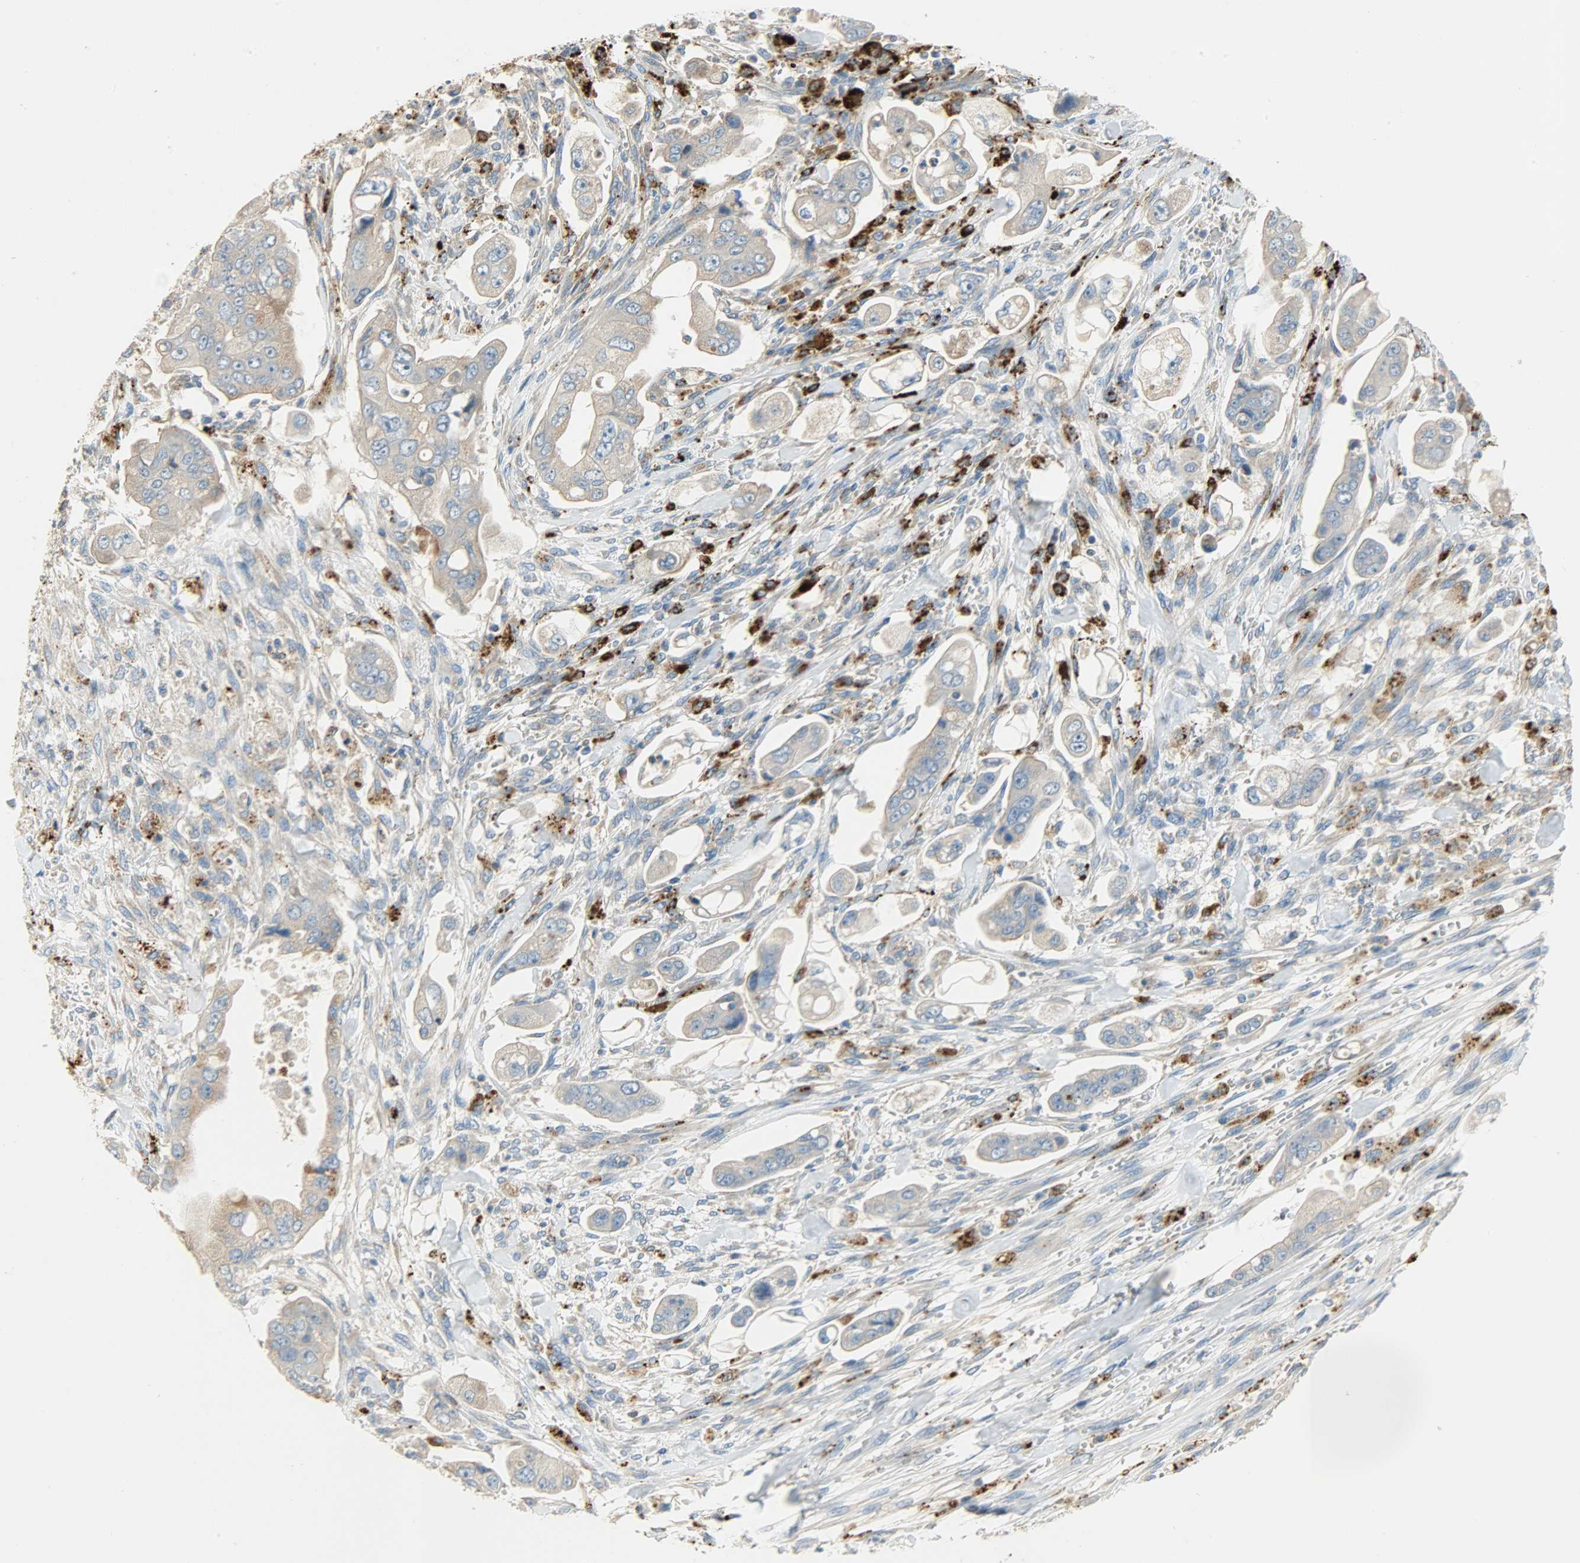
{"staining": {"intensity": "weak", "quantity": "25%-75%", "location": "cytoplasmic/membranous"}, "tissue": "stomach cancer", "cell_type": "Tumor cells", "image_type": "cancer", "snomed": [{"axis": "morphology", "description": "Adenocarcinoma, NOS"}, {"axis": "topography", "description": "Stomach"}], "caption": "Immunohistochemistry (IHC) of stomach cancer demonstrates low levels of weak cytoplasmic/membranous staining in about 25%-75% of tumor cells.", "gene": "ASAH1", "patient": {"sex": "male", "age": 62}}